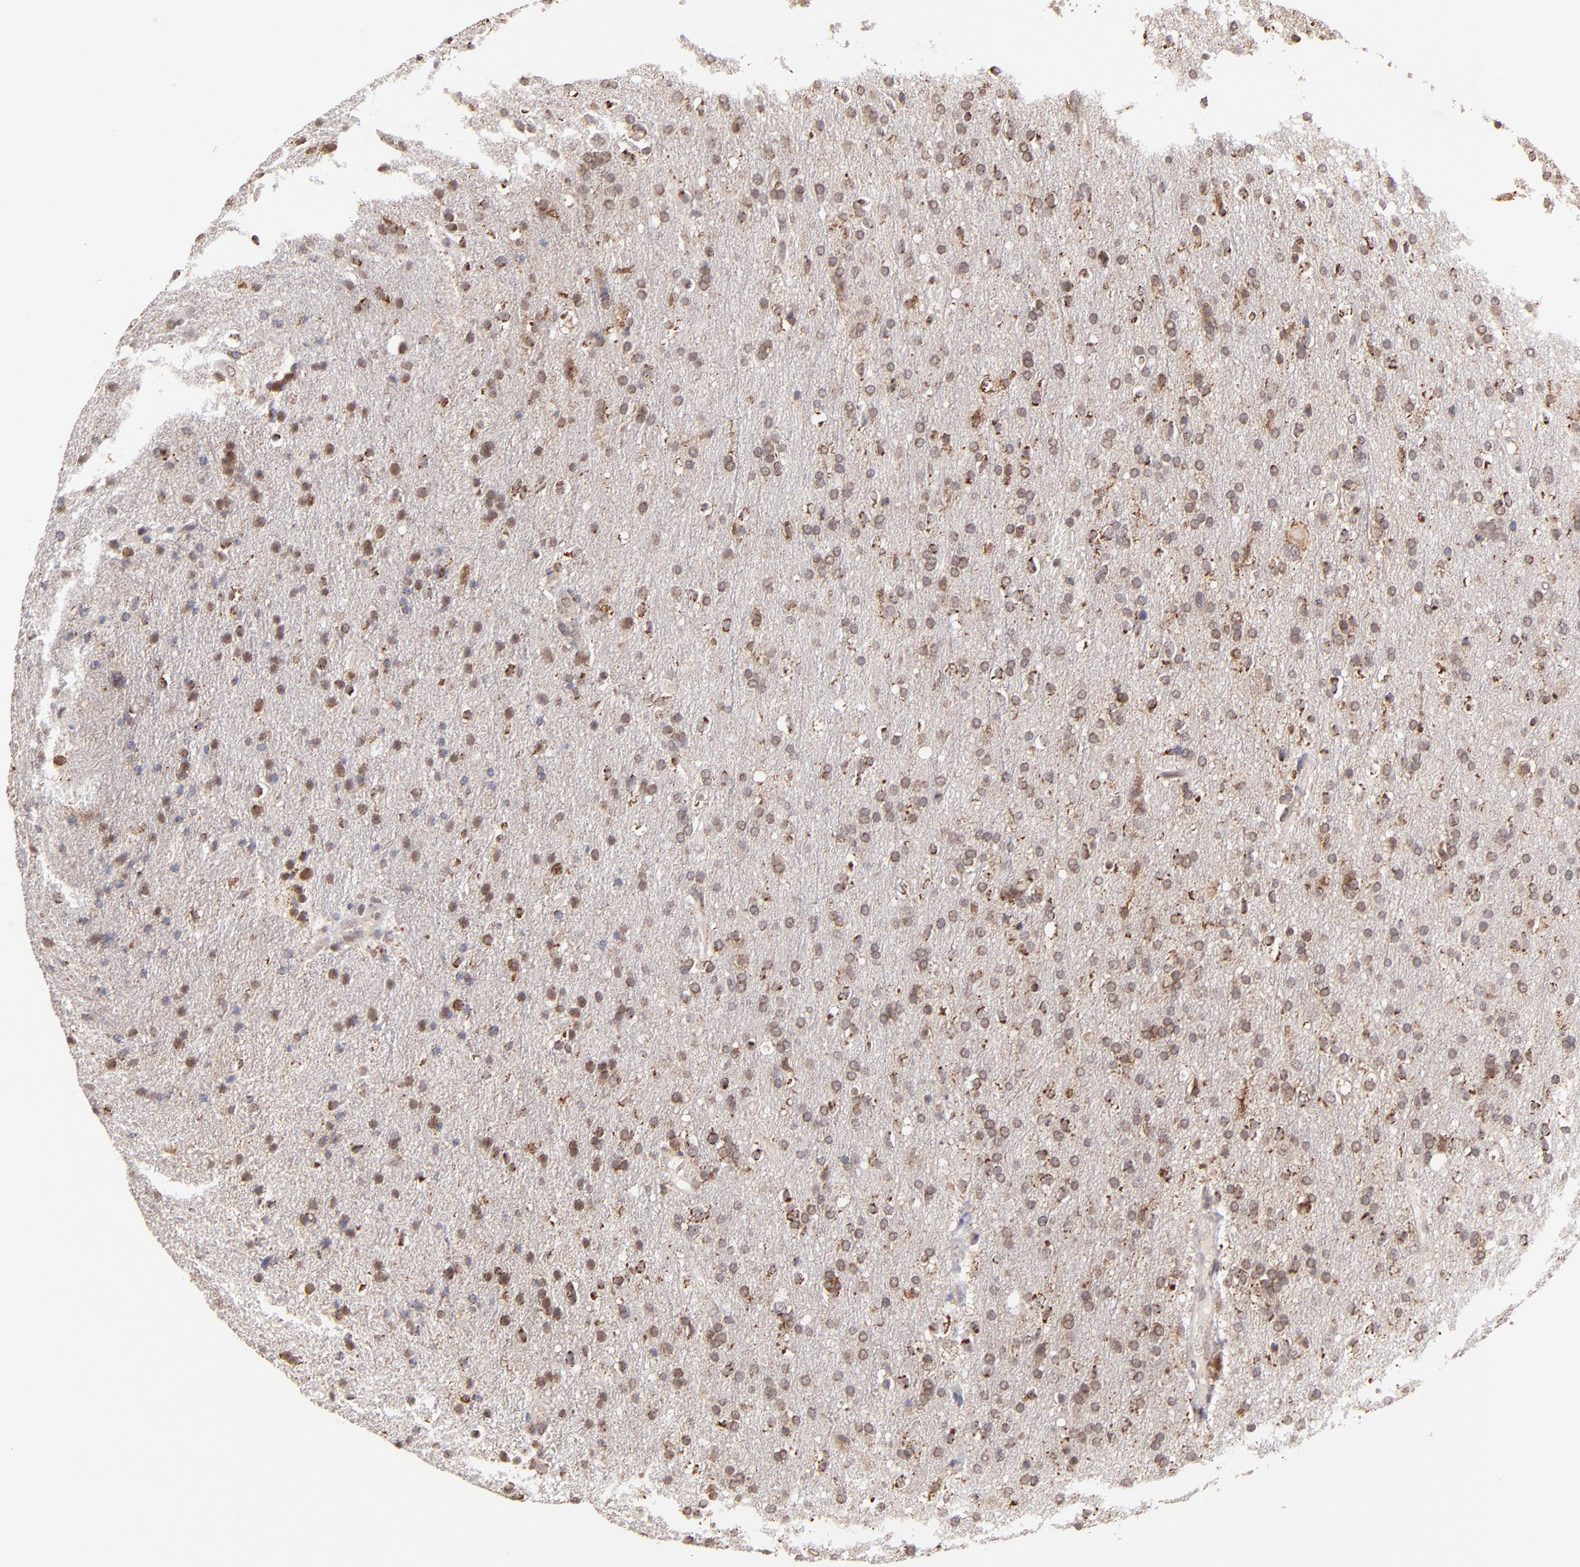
{"staining": {"intensity": "weak", "quantity": "25%-75%", "location": "cytoplasmic/membranous,nuclear"}, "tissue": "glioma", "cell_type": "Tumor cells", "image_type": "cancer", "snomed": [{"axis": "morphology", "description": "Glioma, malignant, High grade"}, {"axis": "topography", "description": "Brain"}], "caption": "Immunohistochemical staining of glioma displays low levels of weak cytoplasmic/membranous and nuclear positivity in approximately 25%-75% of tumor cells.", "gene": "SLC15A1", "patient": {"sex": "male", "age": 33}}